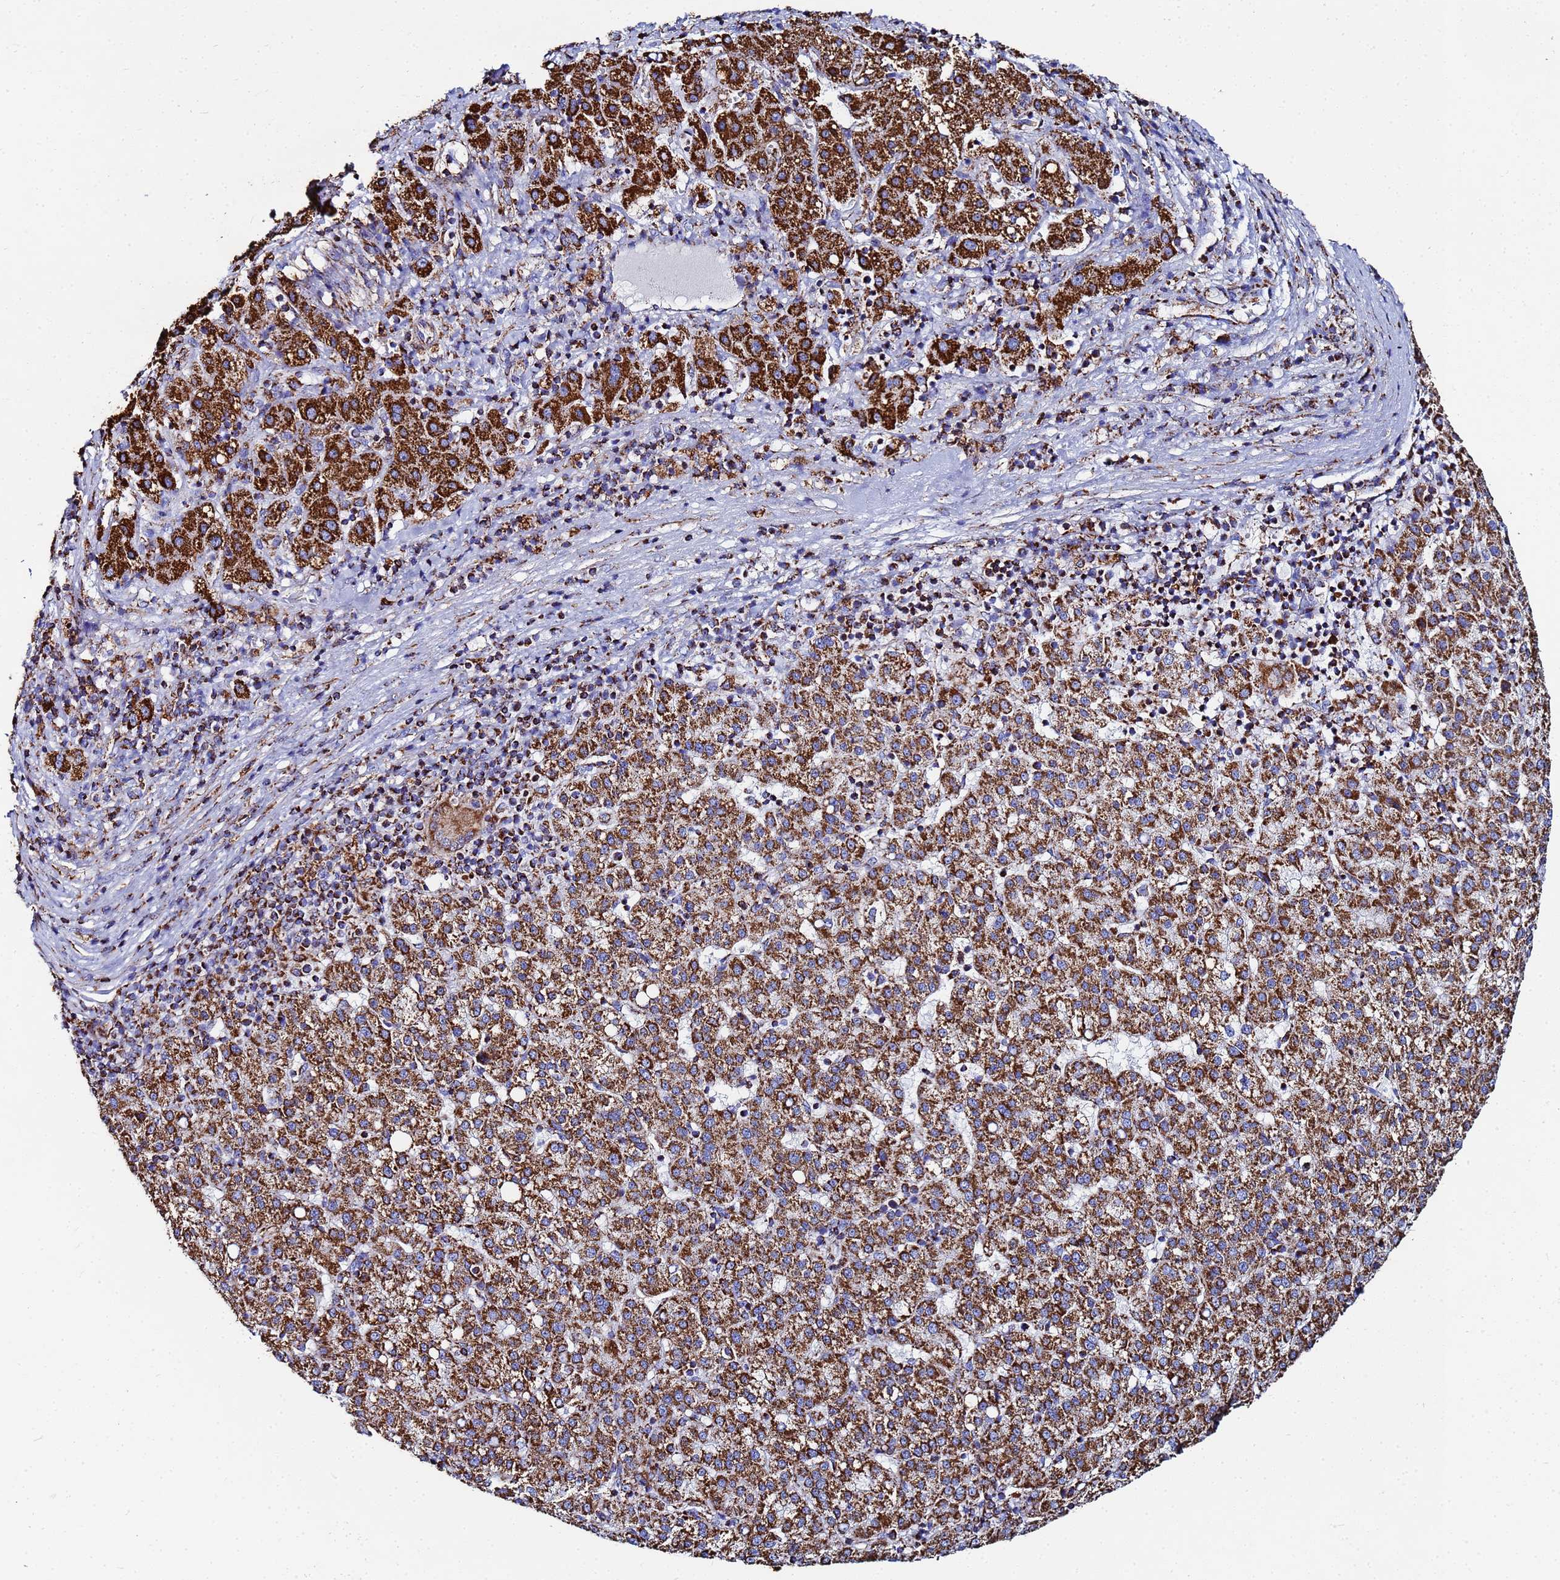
{"staining": {"intensity": "strong", "quantity": ">75%", "location": "cytoplasmic/membranous"}, "tissue": "liver cancer", "cell_type": "Tumor cells", "image_type": "cancer", "snomed": [{"axis": "morphology", "description": "Carcinoma, Hepatocellular, NOS"}, {"axis": "topography", "description": "Liver"}], "caption": "Immunohistochemistry (IHC) of human liver hepatocellular carcinoma demonstrates high levels of strong cytoplasmic/membranous expression in approximately >75% of tumor cells.", "gene": "GLUD1", "patient": {"sex": "female", "age": 58}}